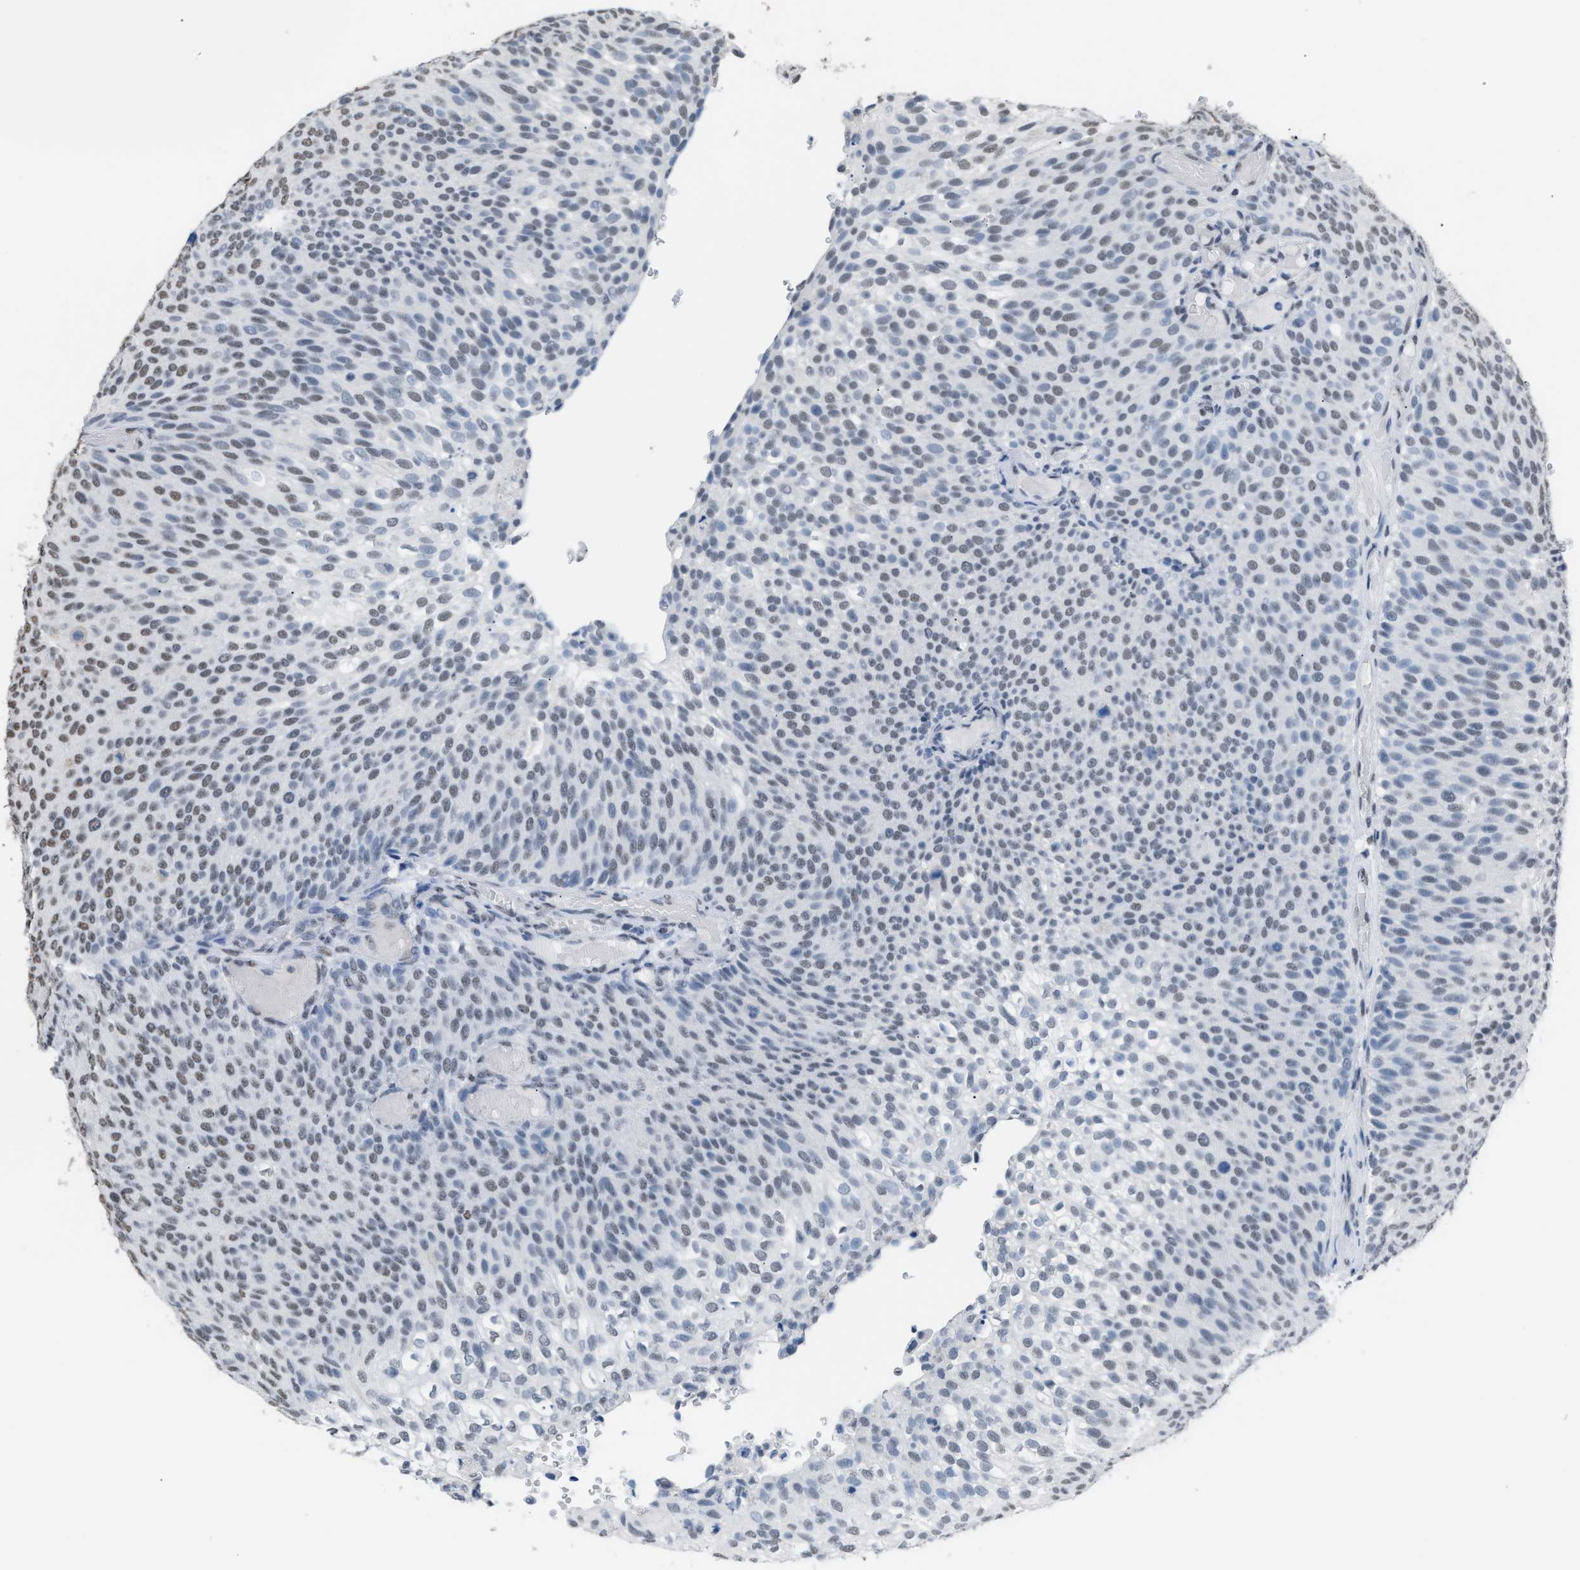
{"staining": {"intensity": "weak", "quantity": "<25%", "location": "nuclear"}, "tissue": "urothelial cancer", "cell_type": "Tumor cells", "image_type": "cancer", "snomed": [{"axis": "morphology", "description": "Urothelial carcinoma, Low grade"}, {"axis": "topography", "description": "Urinary bladder"}], "caption": "This is an IHC micrograph of human low-grade urothelial carcinoma. There is no expression in tumor cells.", "gene": "CCAR2", "patient": {"sex": "male", "age": 78}}